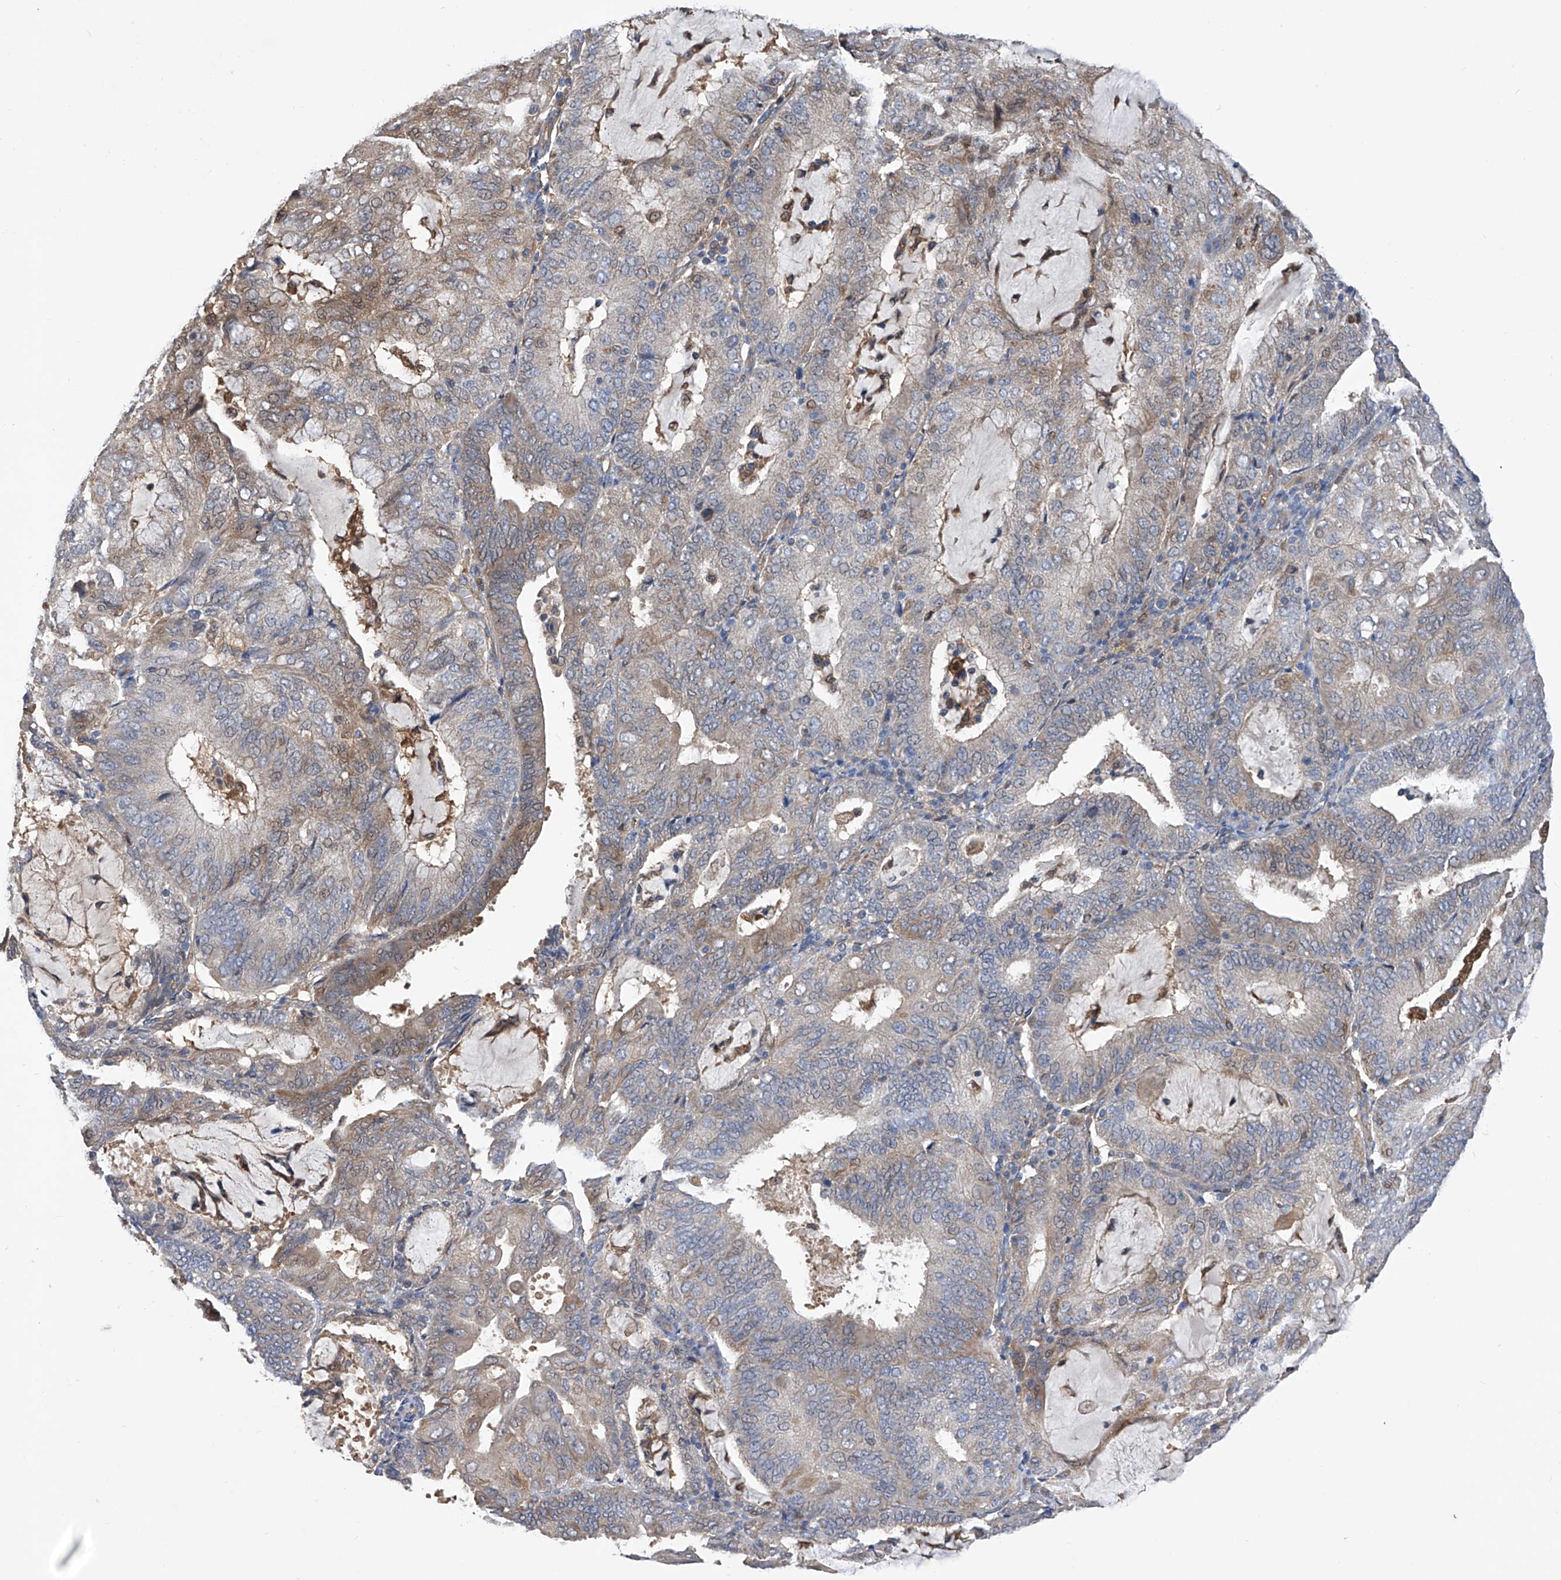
{"staining": {"intensity": "weak", "quantity": "25%-75%", "location": "cytoplasmic/membranous"}, "tissue": "endometrial cancer", "cell_type": "Tumor cells", "image_type": "cancer", "snomed": [{"axis": "morphology", "description": "Adenocarcinoma, NOS"}, {"axis": "topography", "description": "Endometrium"}], "caption": "The micrograph exhibits immunohistochemical staining of endometrial adenocarcinoma. There is weak cytoplasmic/membranous staining is seen in approximately 25%-75% of tumor cells. The staining is performed using DAB (3,3'-diaminobenzidine) brown chromogen to label protein expression. The nuclei are counter-stained blue using hematoxylin.", "gene": "SPATA20", "patient": {"sex": "female", "age": 81}}